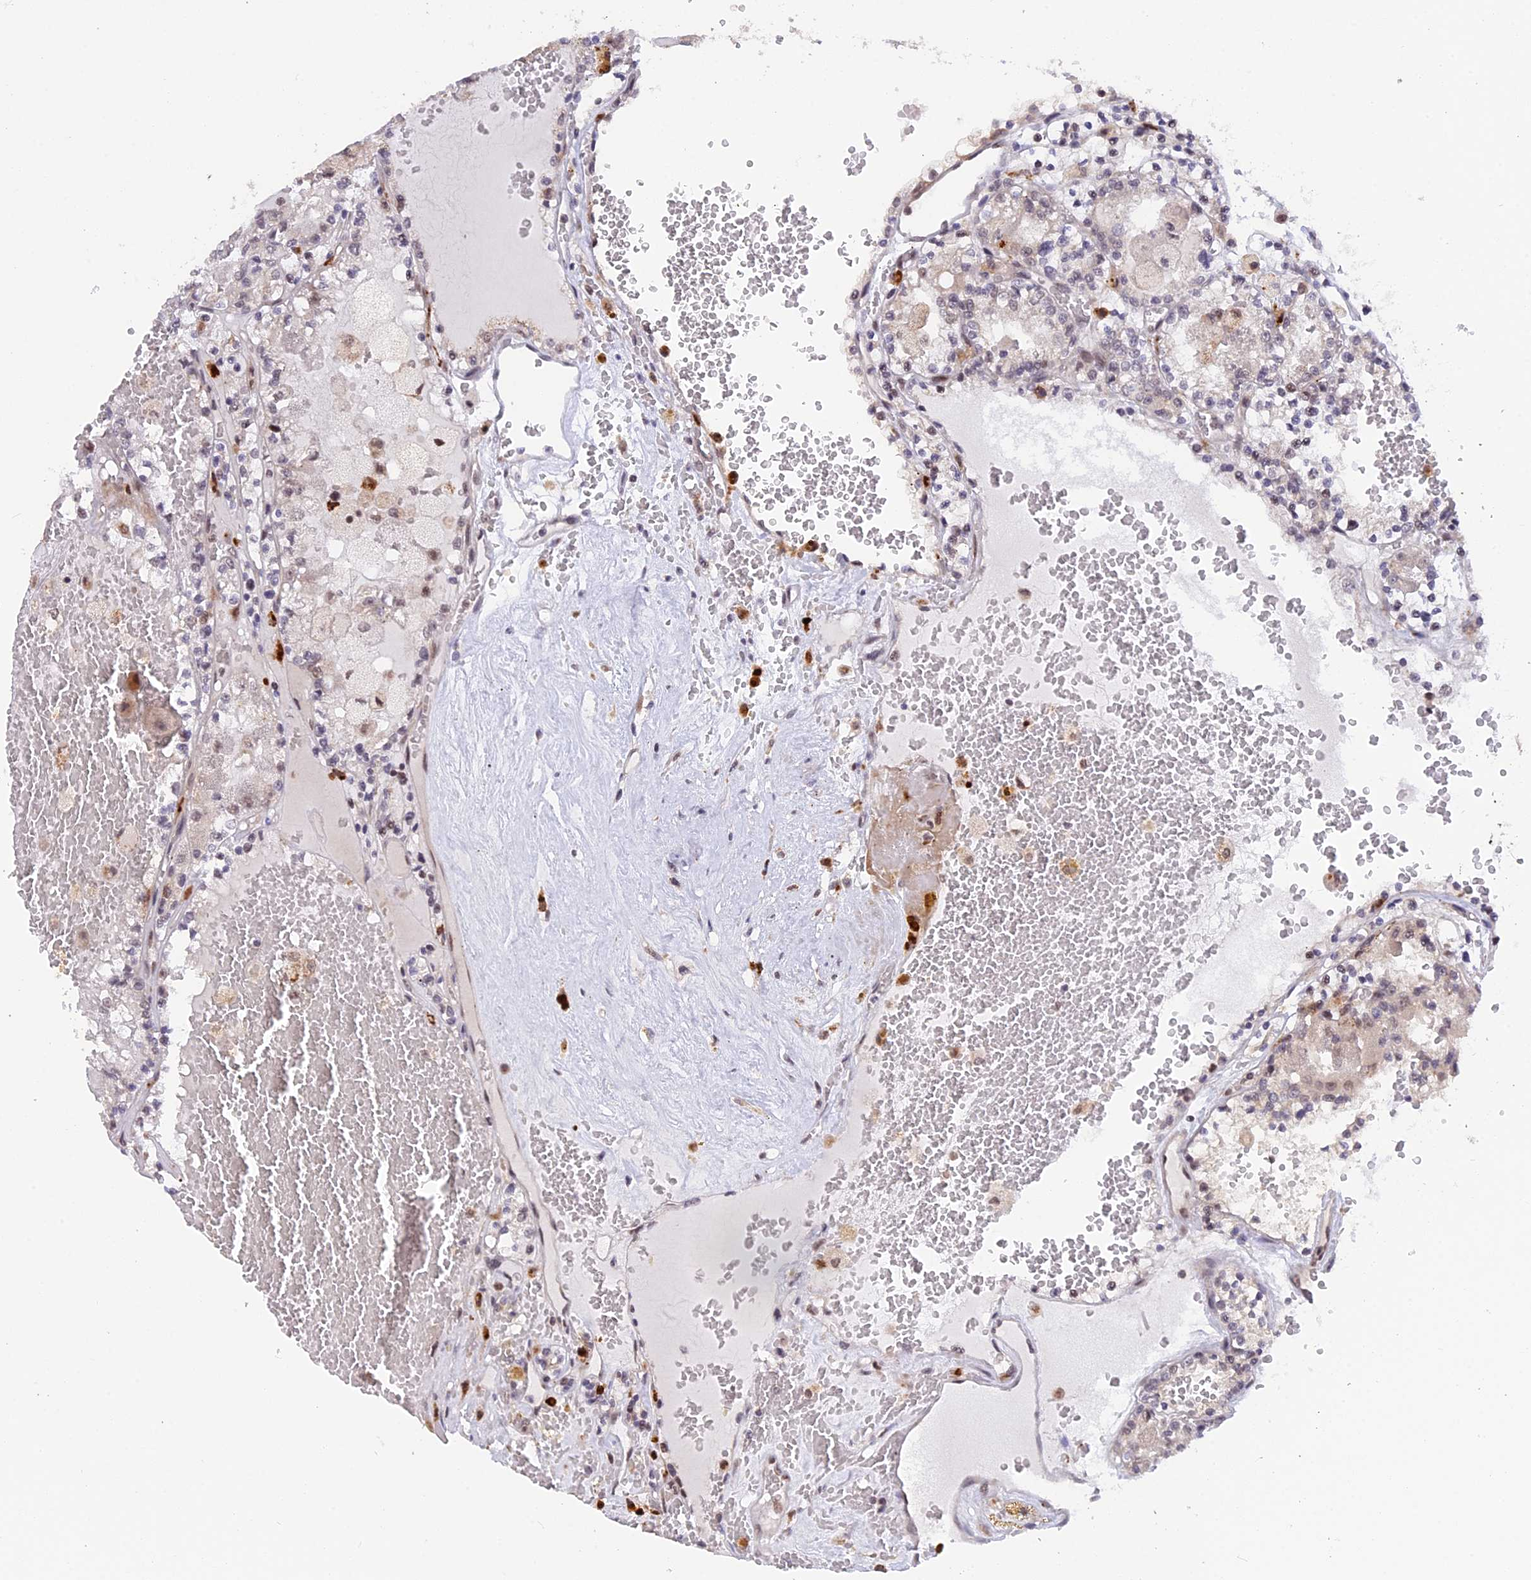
{"staining": {"intensity": "negative", "quantity": "none", "location": "none"}, "tissue": "renal cancer", "cell_type": "Tumor cells", "image_type": "cancer", "snomed": [{"axis": "morphology", "description": "Adenocarcinoma, NOS"}, {"axis": "topography", "description": "Kidney"}], "caption": "Tumor cells are negative for protein expression in human renal adenocarcinoma.", "gene": "POLR2C", "patient": {"sex": "female", "age": 56}}